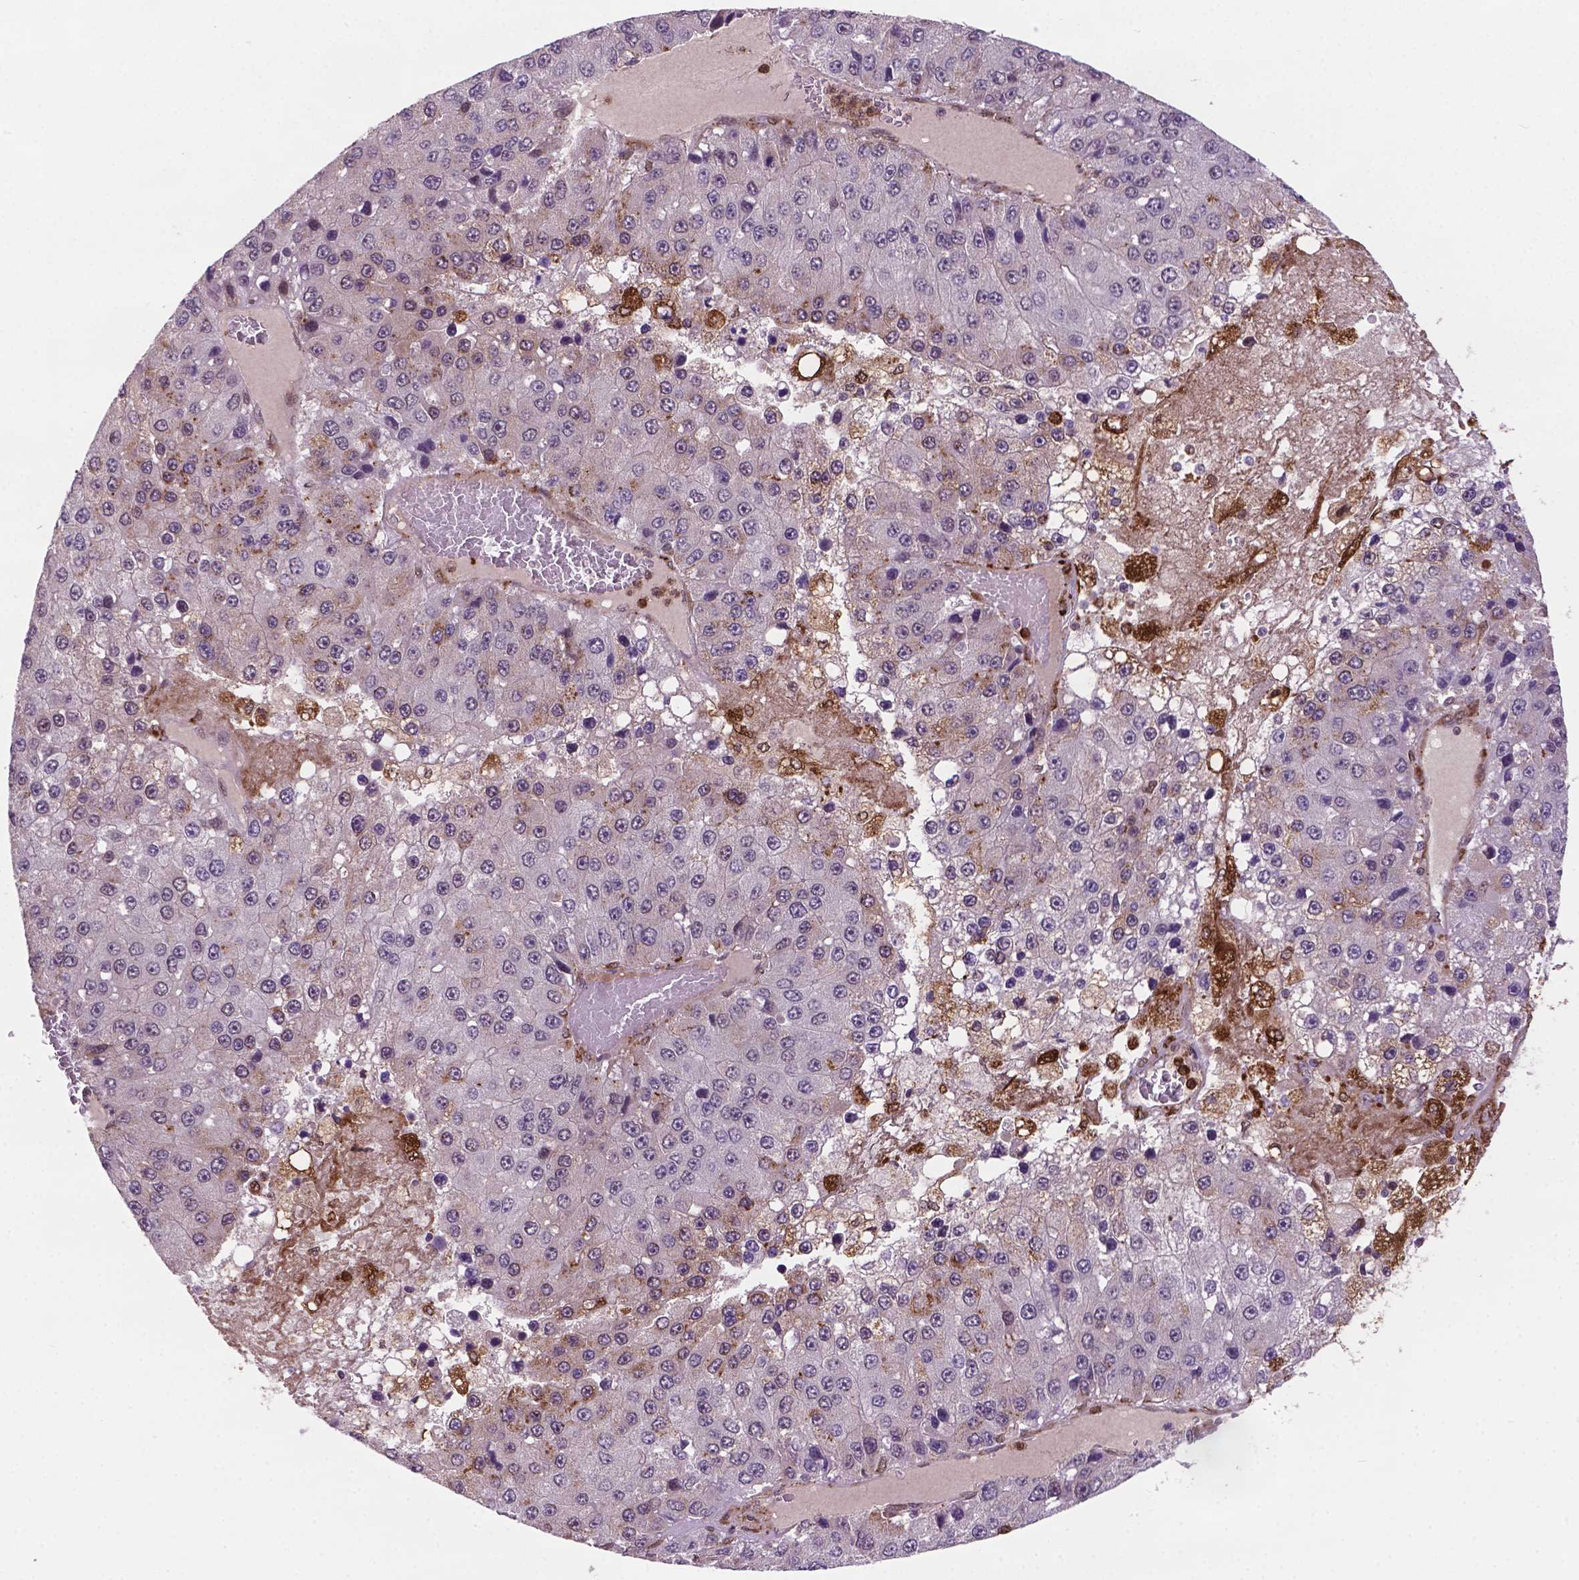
{"staining": {"intensity": "negative", "quantity": "none", "location": "none"}, "tissue": "liver cancer", "cell_type": "Tumor cells", "image_type": "cancer", "snomed": [{"axis": "morphology", "description": "Carcinoma, Hepatocellular, NOS"}, {"axis": "topography", "description": "Liver"}], "caption": "Immunohistochemistry (IHC) histopathology image of liver hepatocellular carcinoma stained for a protein (brown), which demonstrates no staining in tumor cells.", "gene": "PLIN3", "patient": {"sex": "female", "age": 73}}